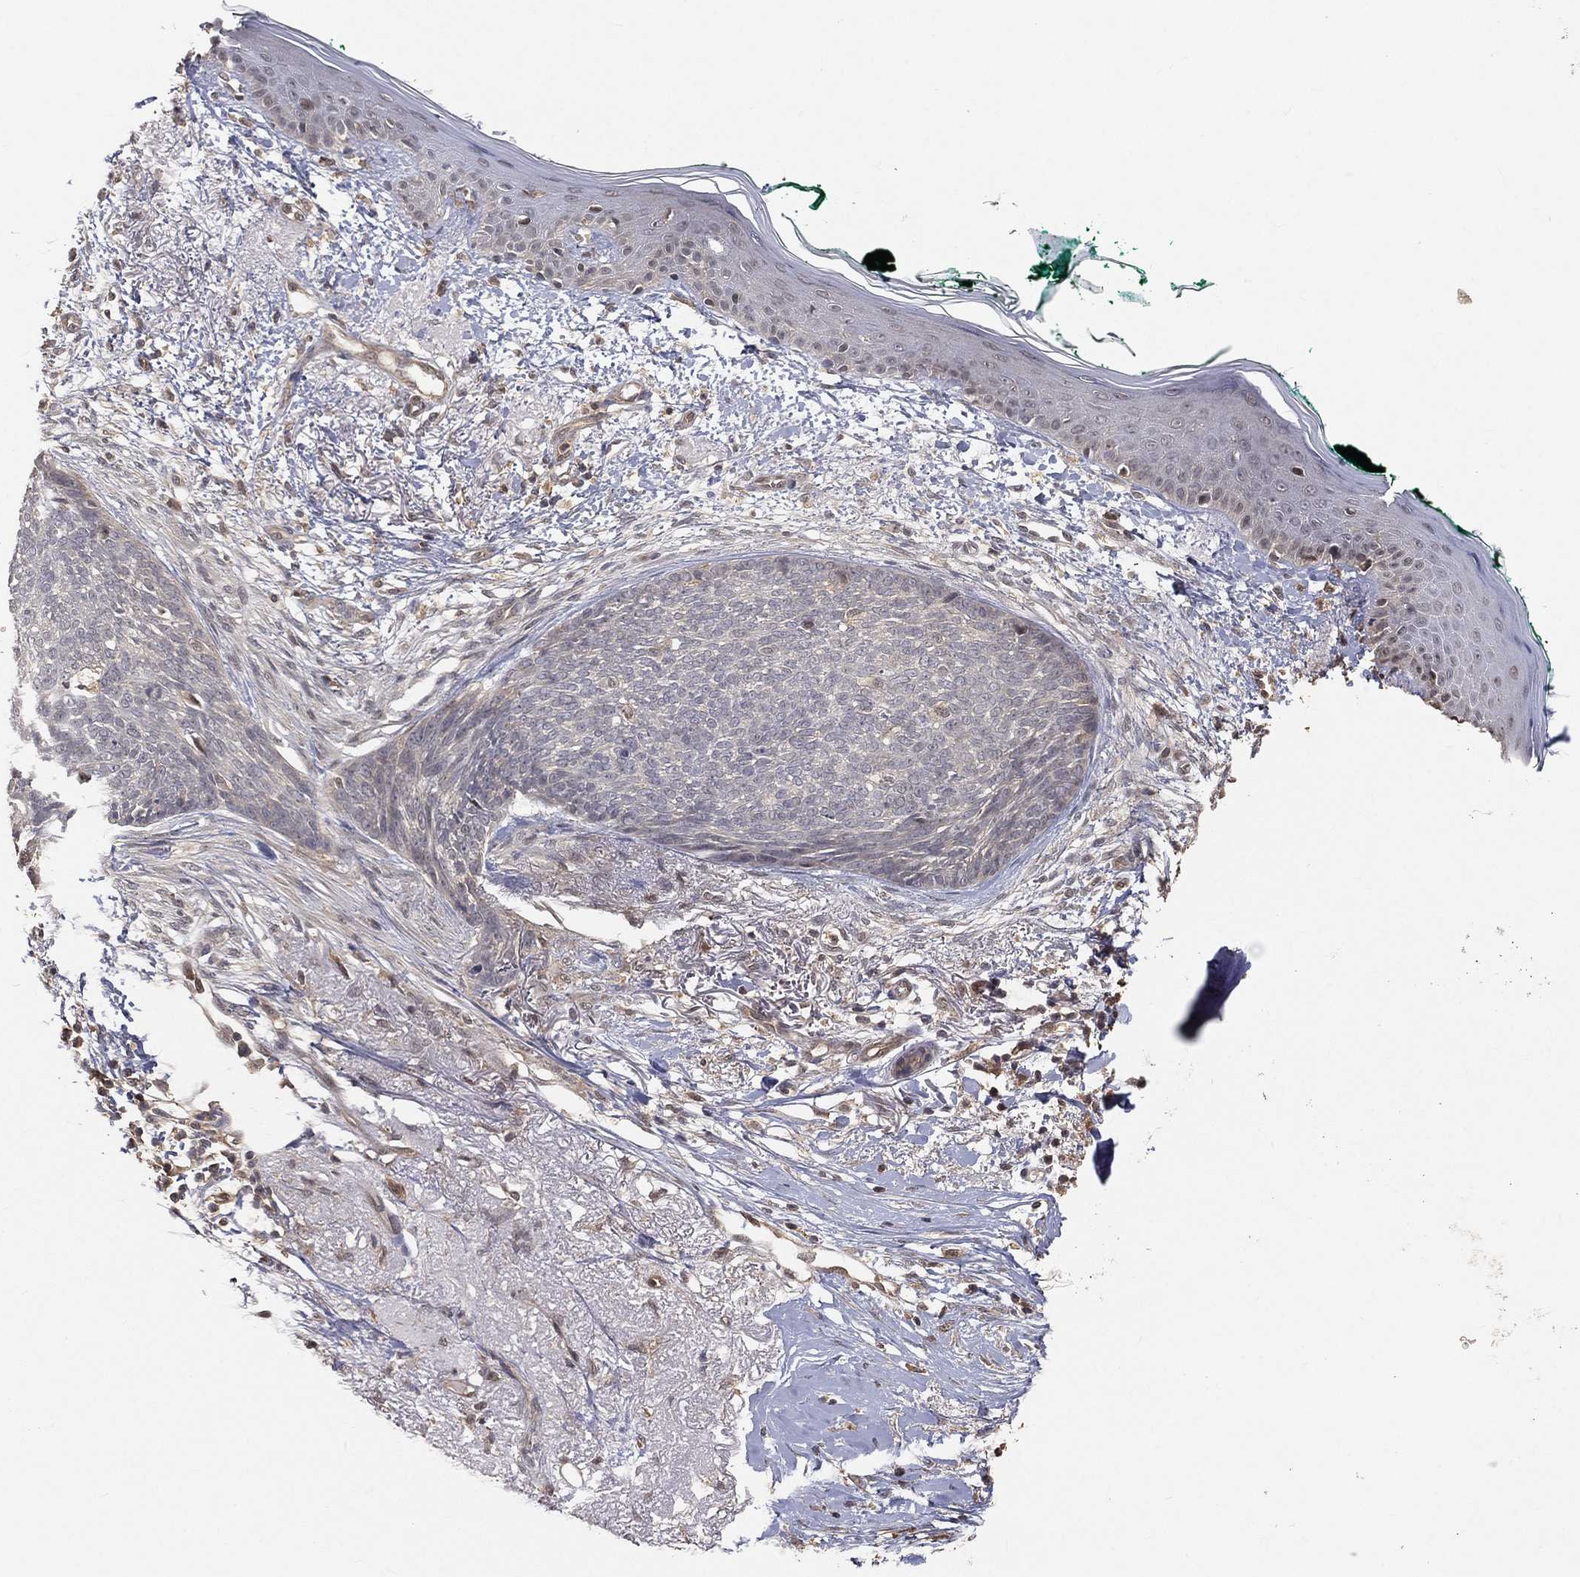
{"staining": {"intensity": "negative", "quantity": "none", "location": "none"}, "tissue": "skin cancer", "cell_type": "Tumor cells", "image_type": "cancer", "snomed": [{"axis": "morphology", "description": "Normal tissue, NOS"}, {"axis": "morphology", "description": "Basal cell carcinoma"}, {"axis": "topography", "description": "Skin"}], "caption": "Tumor cells are negative for brown protein staining in skin basal cell carcinoma.", "gene": "MAPK1", "patient": {"sex": "male", "age": 84}}